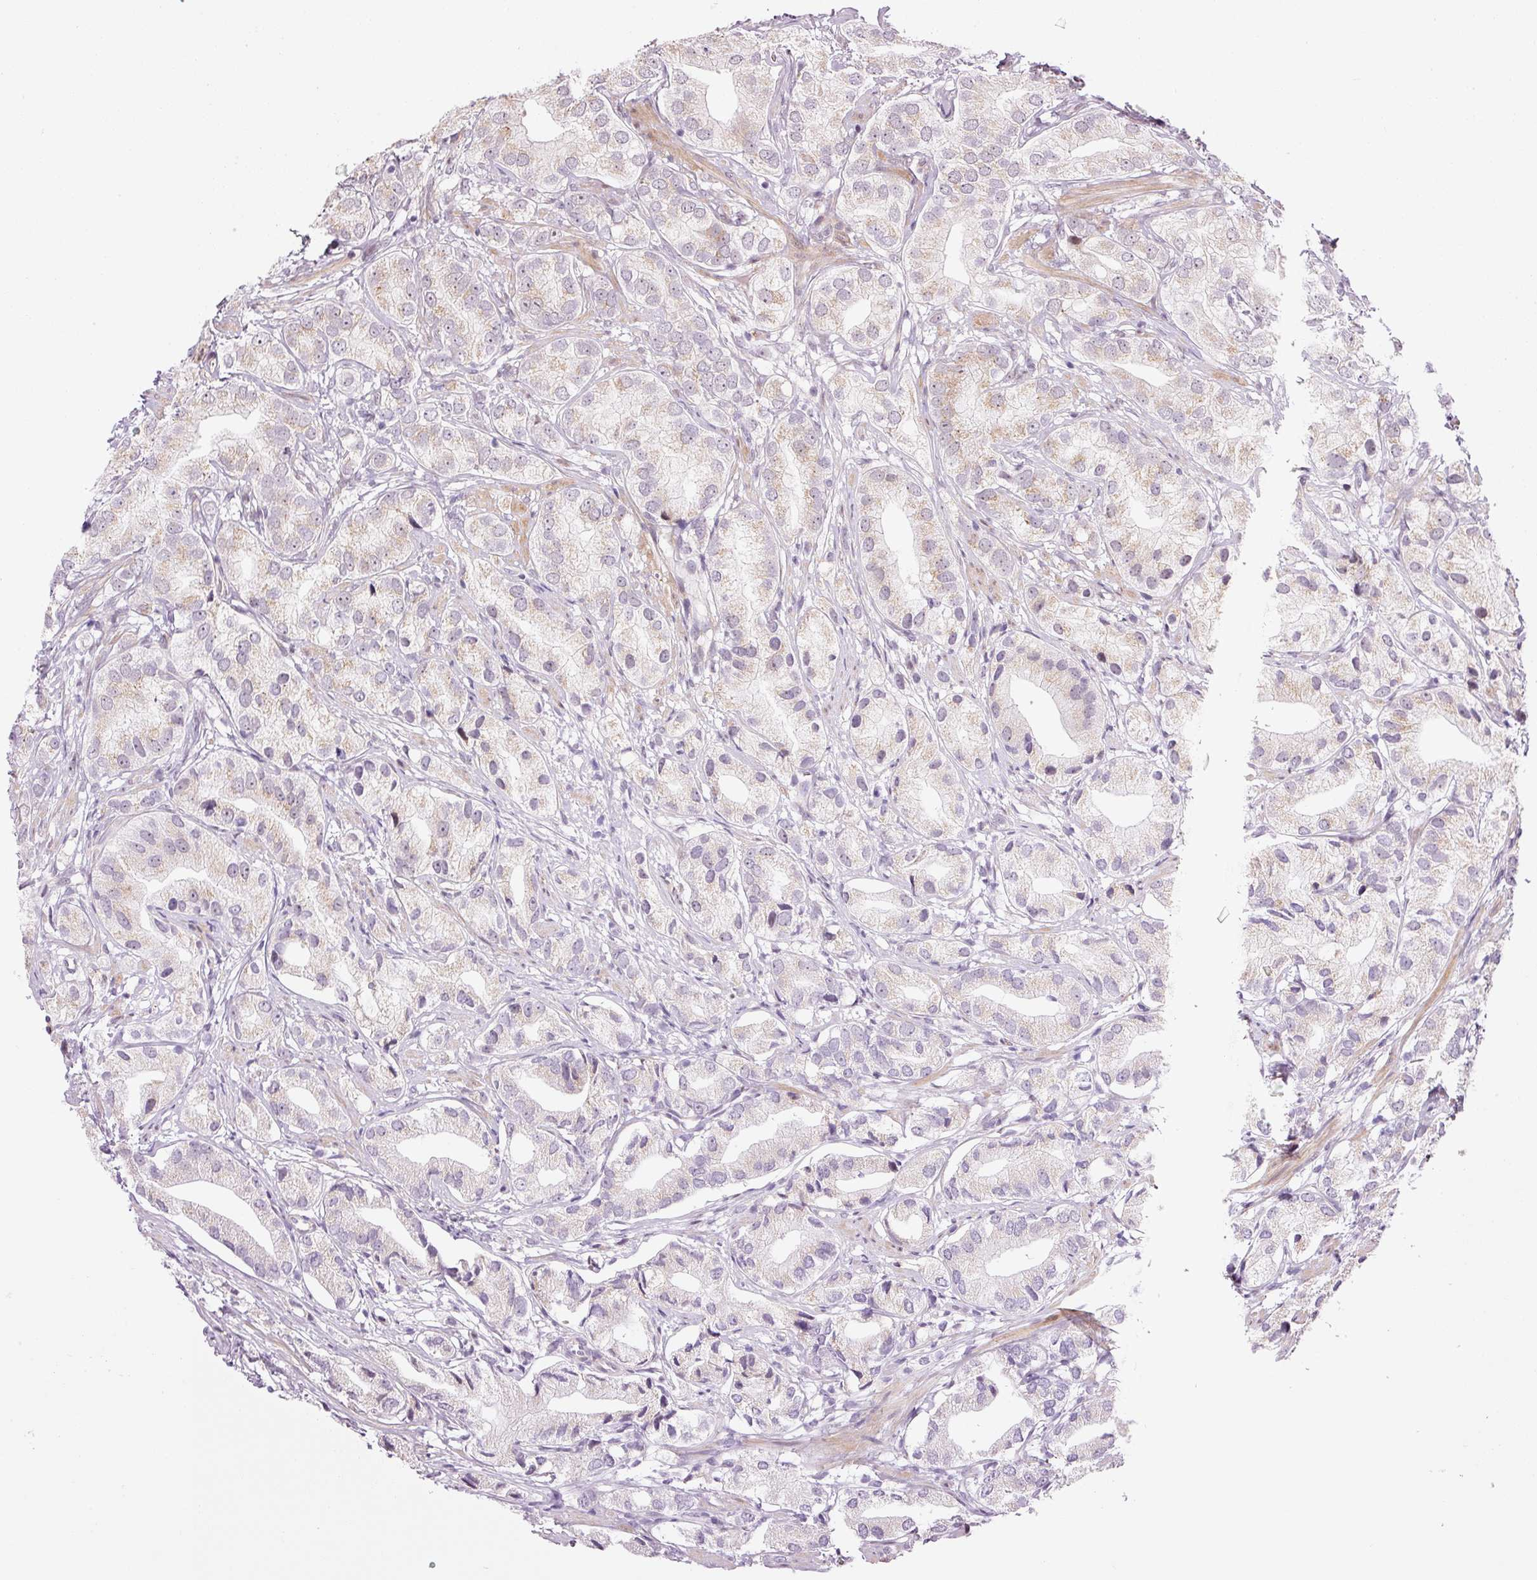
{"staining": {"intensity": "negative", "quantity": "none", "location": "none"}, "tissue": "prostate cancer", "cell_type": "Tumor cells", "image_type": "cancer", "snomed": [{"axis": "morphology", "description": "Adenocarcinoma, High grade"}, {"axis": "topography", "description": "Prostate"}], "caption": "Tumor cells are negative for brown protein staining in prostate cancer (high-grade adenocarcinoma).", "gene": "ANKRD20A1", "patient": {"sex": "male", "age": 82}}